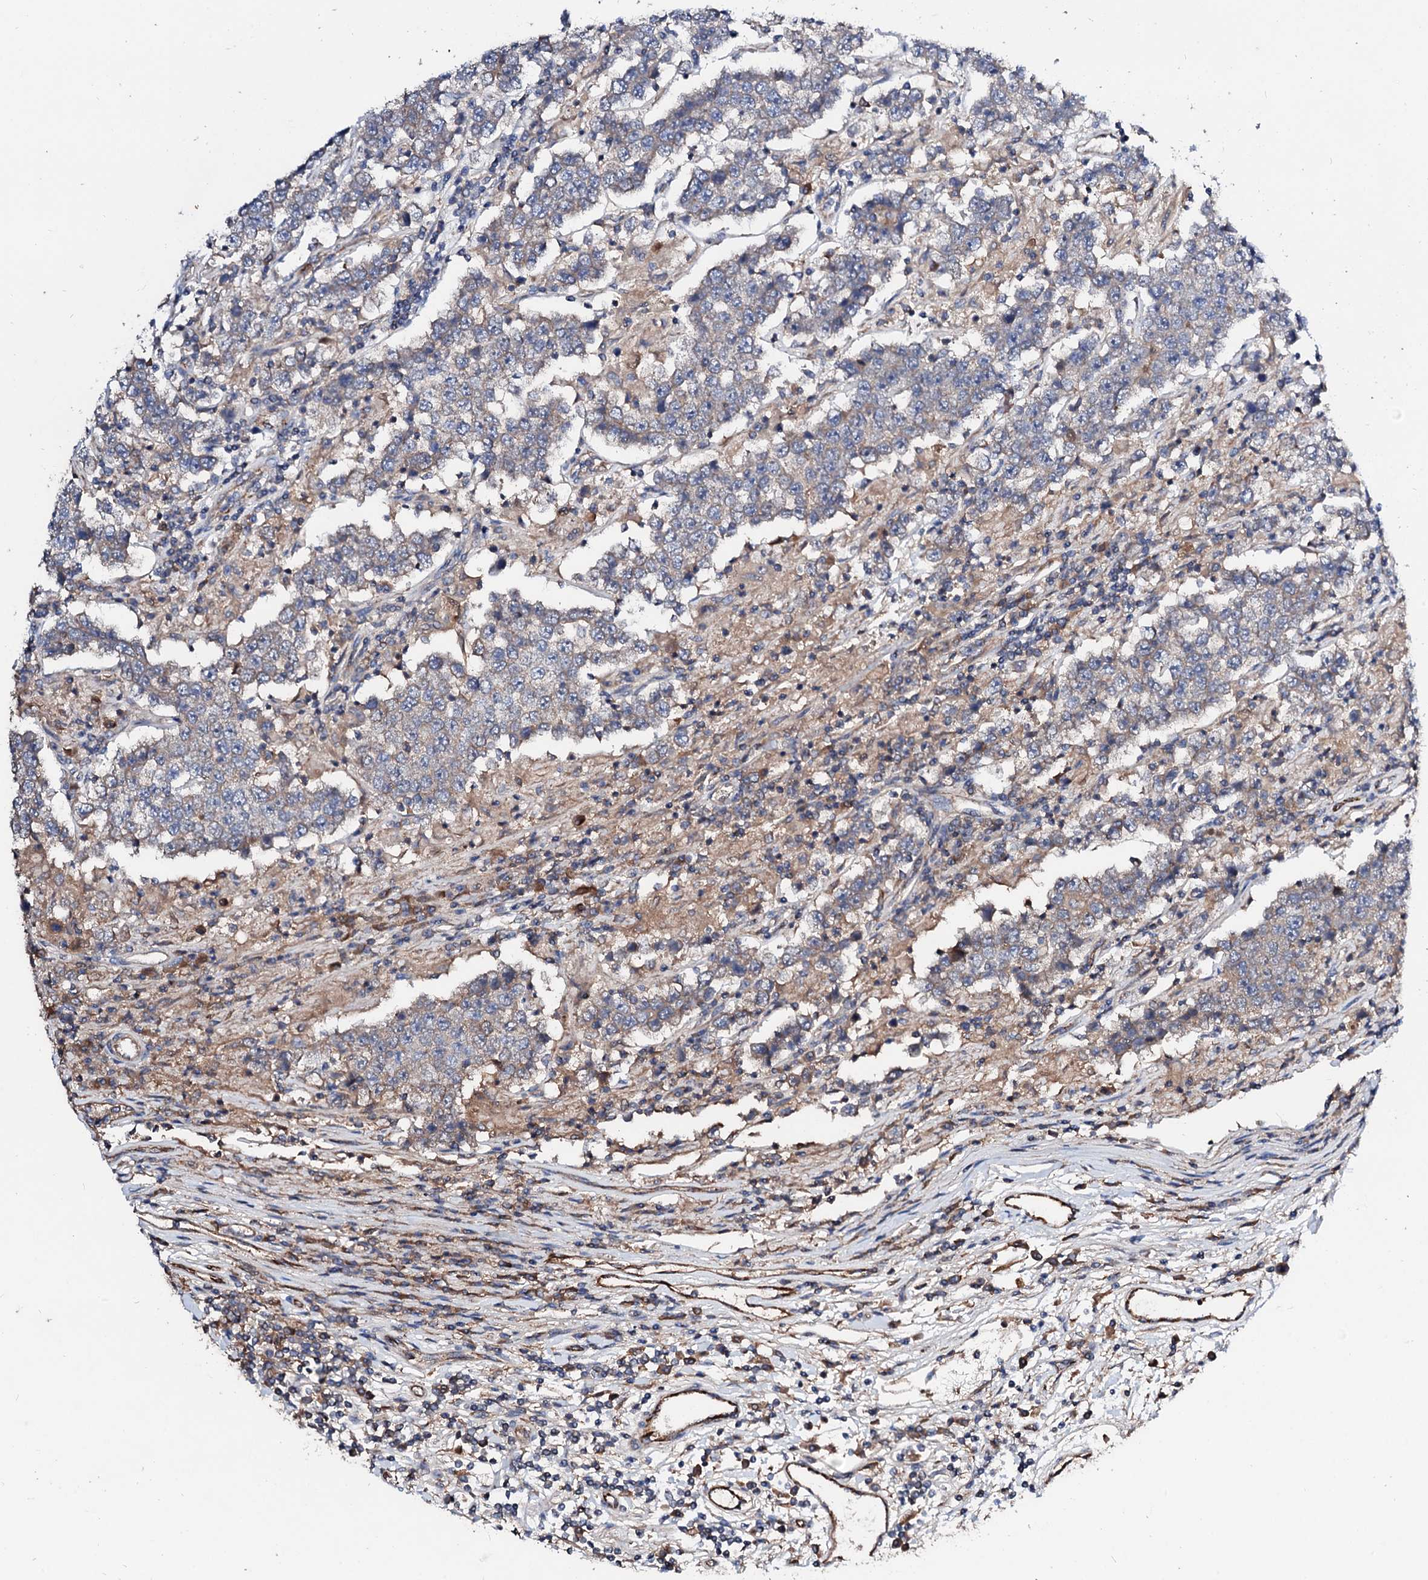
{"staining": {"intensity": "negative", "quantity": "none", "location": "none"}, "tissue": "testis cancer", "cell_type": "Tumor cells", "image_type": "cancer", "snomed": [{"axis": "morphology", "description": "Normal tissue, NOS"}, {"axis": "morphology", "description": "Urothelial carcinoma, High grade"}, {"axis": "morphology", "description": "Seminoma, NOS"}, {"axis": "morphology", "description": "Carcinoma, Embryonal, NOS"}, {"axis": "topography", "description": "Urinary bladder"}, {"axis": "topography", "description": "Testis"}], "caption": "There is no significant expression in tumor cells of testis seminoma.", "gene": "FIBIN", "patient": {"sex": "male", "age": 41}}